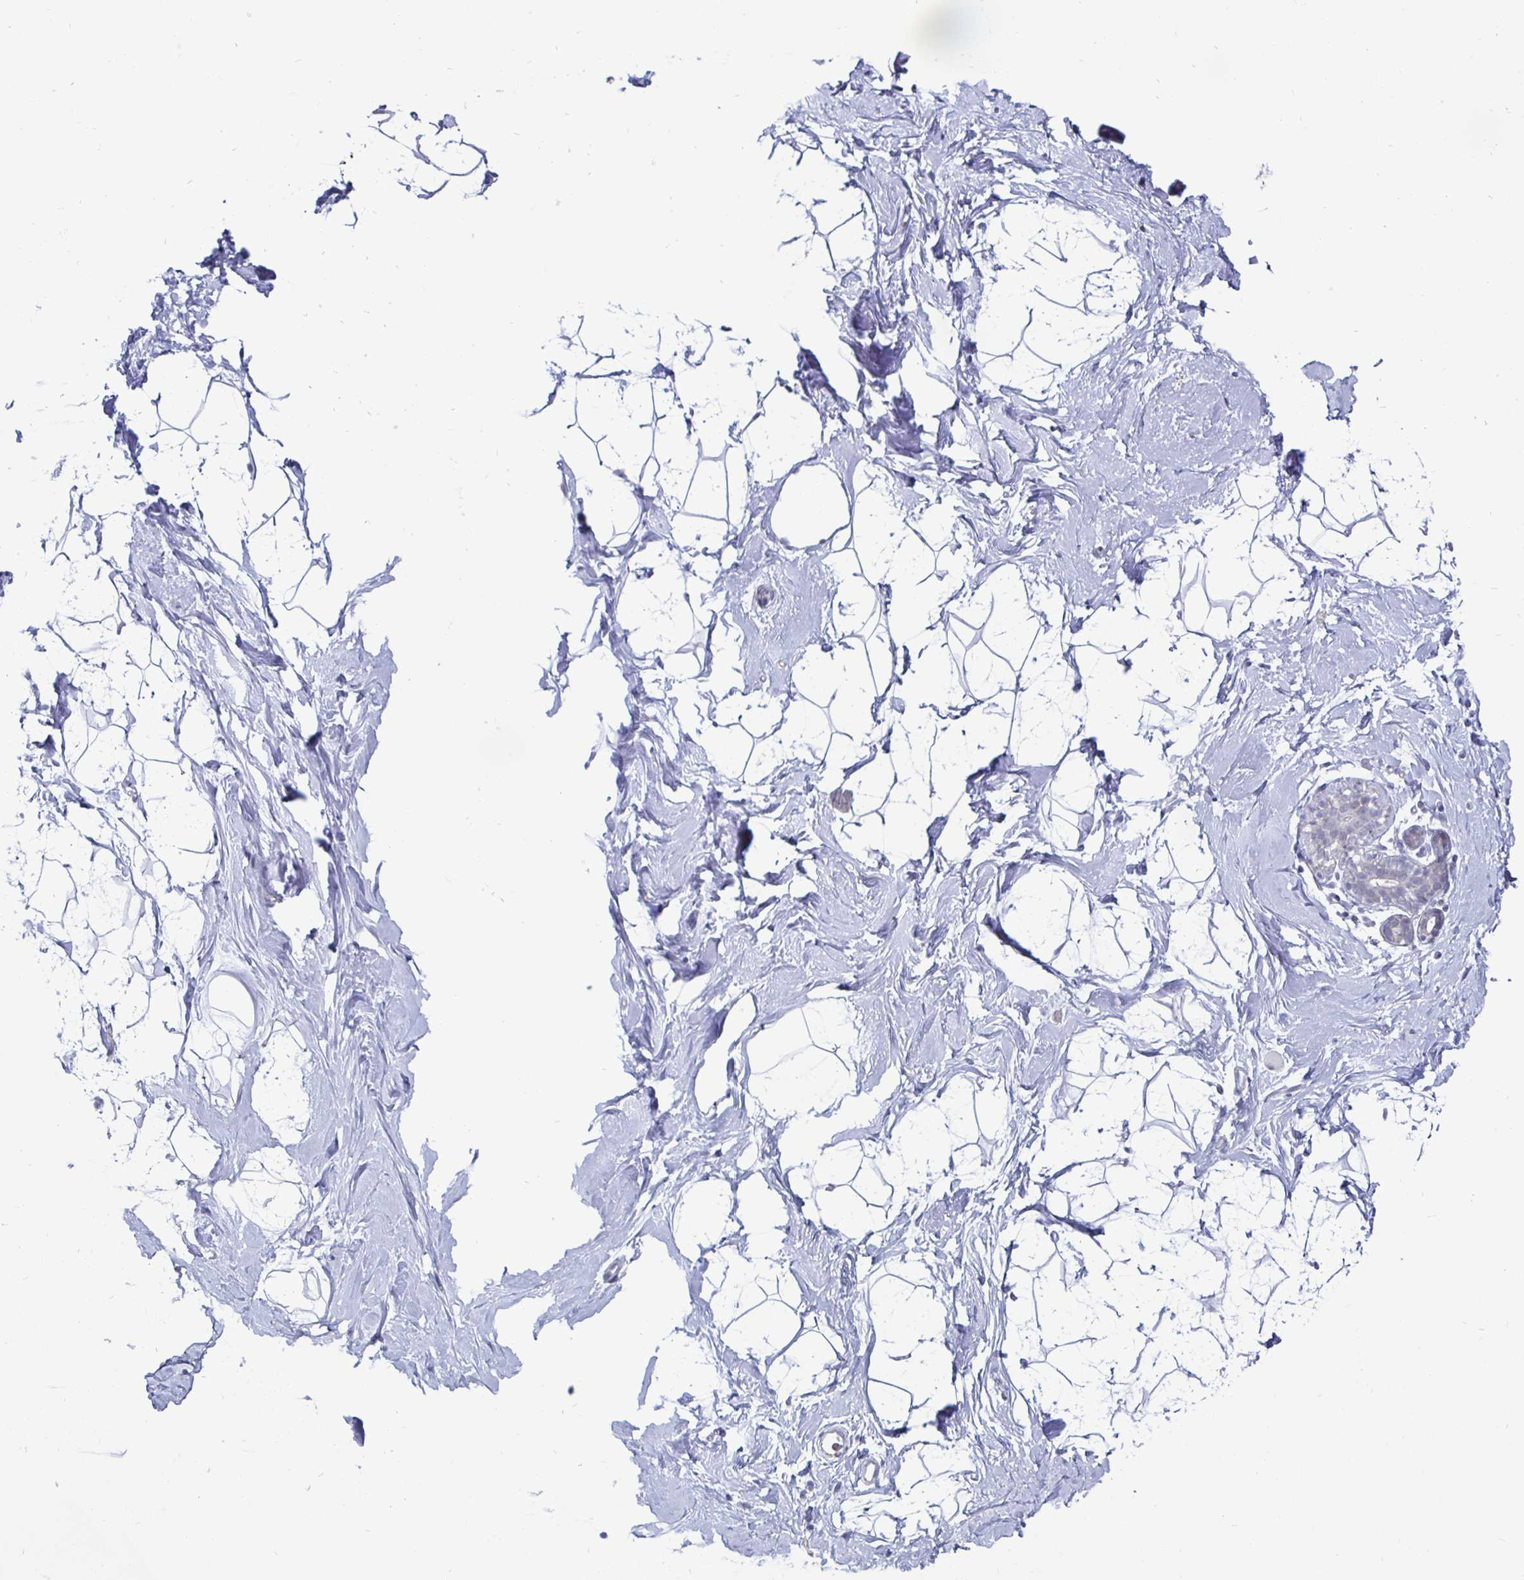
{"staining": {"intensity": "negative", "quantity": "none", "location": "none"}, "tissue": "breast", "cell_type": "Adipocytes", "image_type": "normal", "snomed": [{"axis": "morphology", "description": "Normal tissue, NOS"}, {"axis": "topography", "description": "Breast"}], "caption": "Protein analysis of normal breast displays no significant staining in adipocytes.", "gene": "OOSP2", "patient": {"sex": "female", "age": 32}}